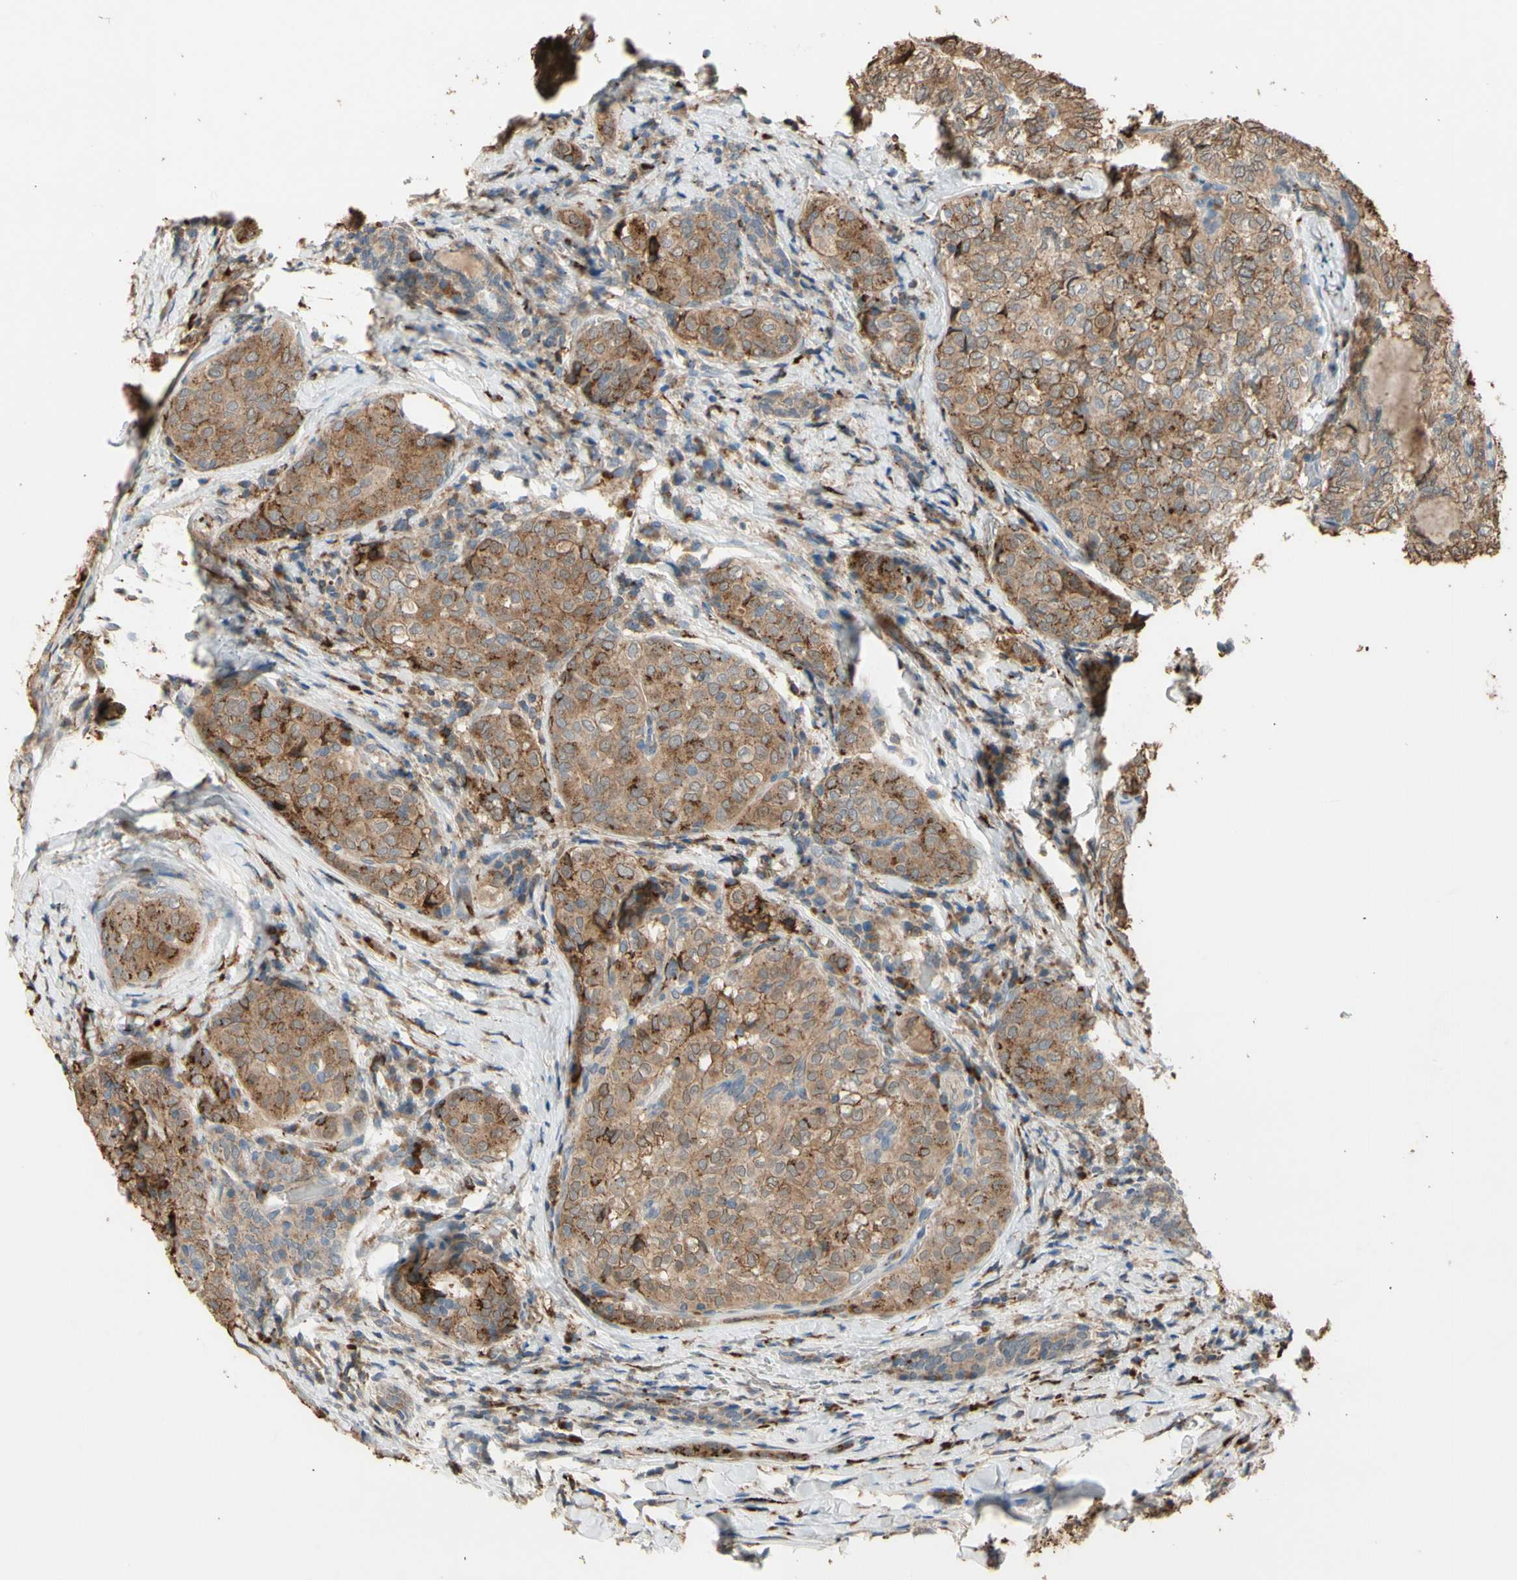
{"staining": {"intensity": "moderate", "quantity": ">75%", "location": "cytoplasmic/membranous"}, "tissue": "thyroid cancer", "cell_type": "Tumor cells", "image_type": "cancer", "snomed": [{"axis": "morphology", "description": "Normal tissue, NOS"}, {"axis": "morphology", "description": "Papillary adenocarcinoma, NOS"}, {"axis": "topography", "description": "Thyroid gland"}], "caption": "This photomicrograph reveals thyroid cancer (papillary adenocarcinoma) stained with IHC to label a protein in brown. The cytoplasmic/membranous of tumor cells show moderate positivity for the protein. Nuclei are counter-stained blue.", "gene": "GALNT5", "patient": {"sex": "female", "age": 30}}